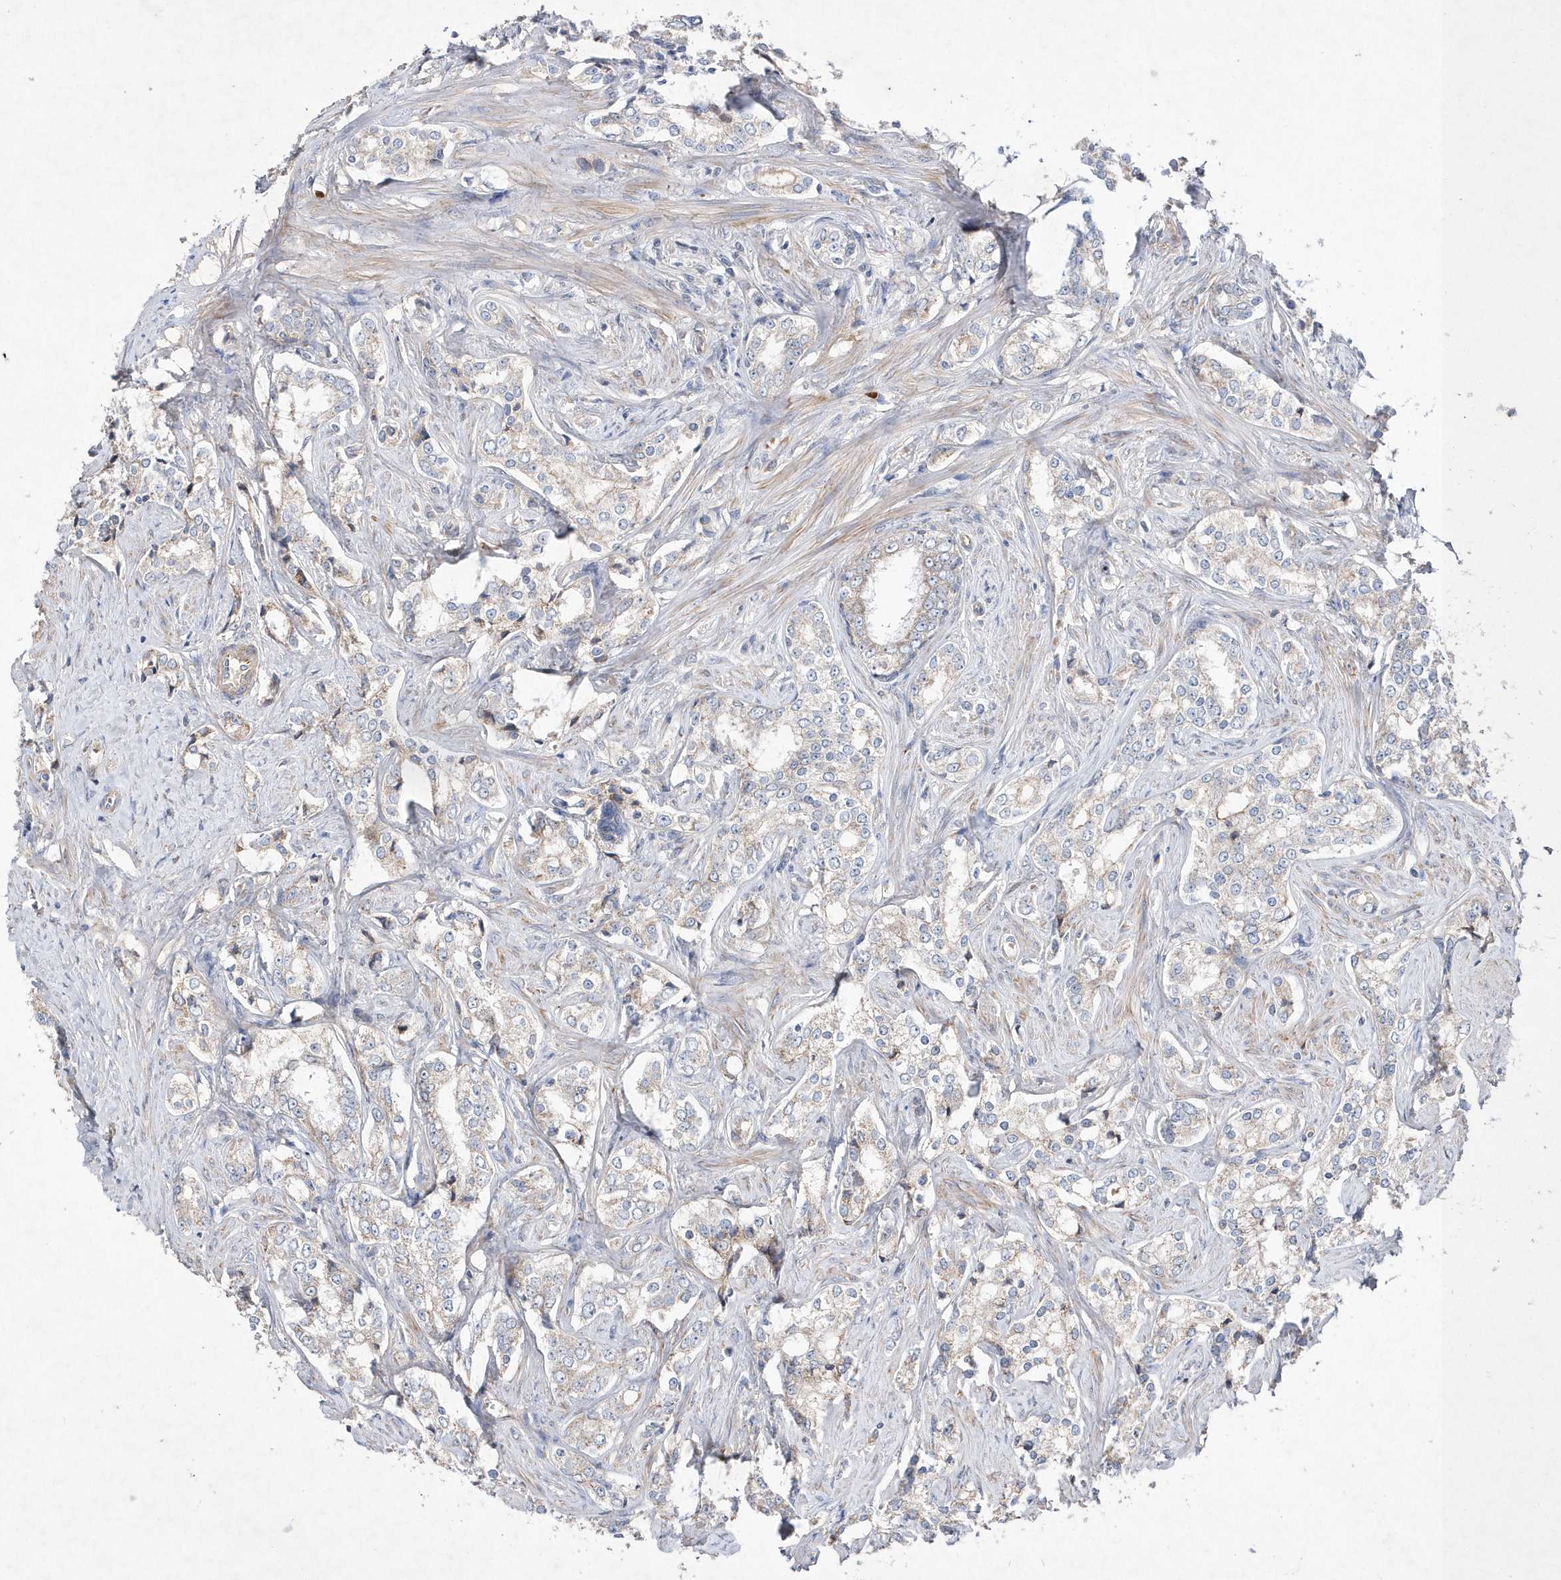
{"staining": {"intensity": "weak", "quantity": "<25%", "location": "cytoplasmic/membranous"}, "tissue": "prostate cancer", "cell_type": "Tumor cells", "image_type": "cancer", "snomed": [{"axis": "morphology", "description": "Adenocarcinoma, High grade"}, {"axis": "topography", "description": "Prostate"}], "caption": "Prostate cancer (high-grade adenocarcinoma) was stained to show a protein in brown. There is no significant expression in tumor cells.", "gene": "METTL8", "patient": {"sex": "male", "age": 66}}